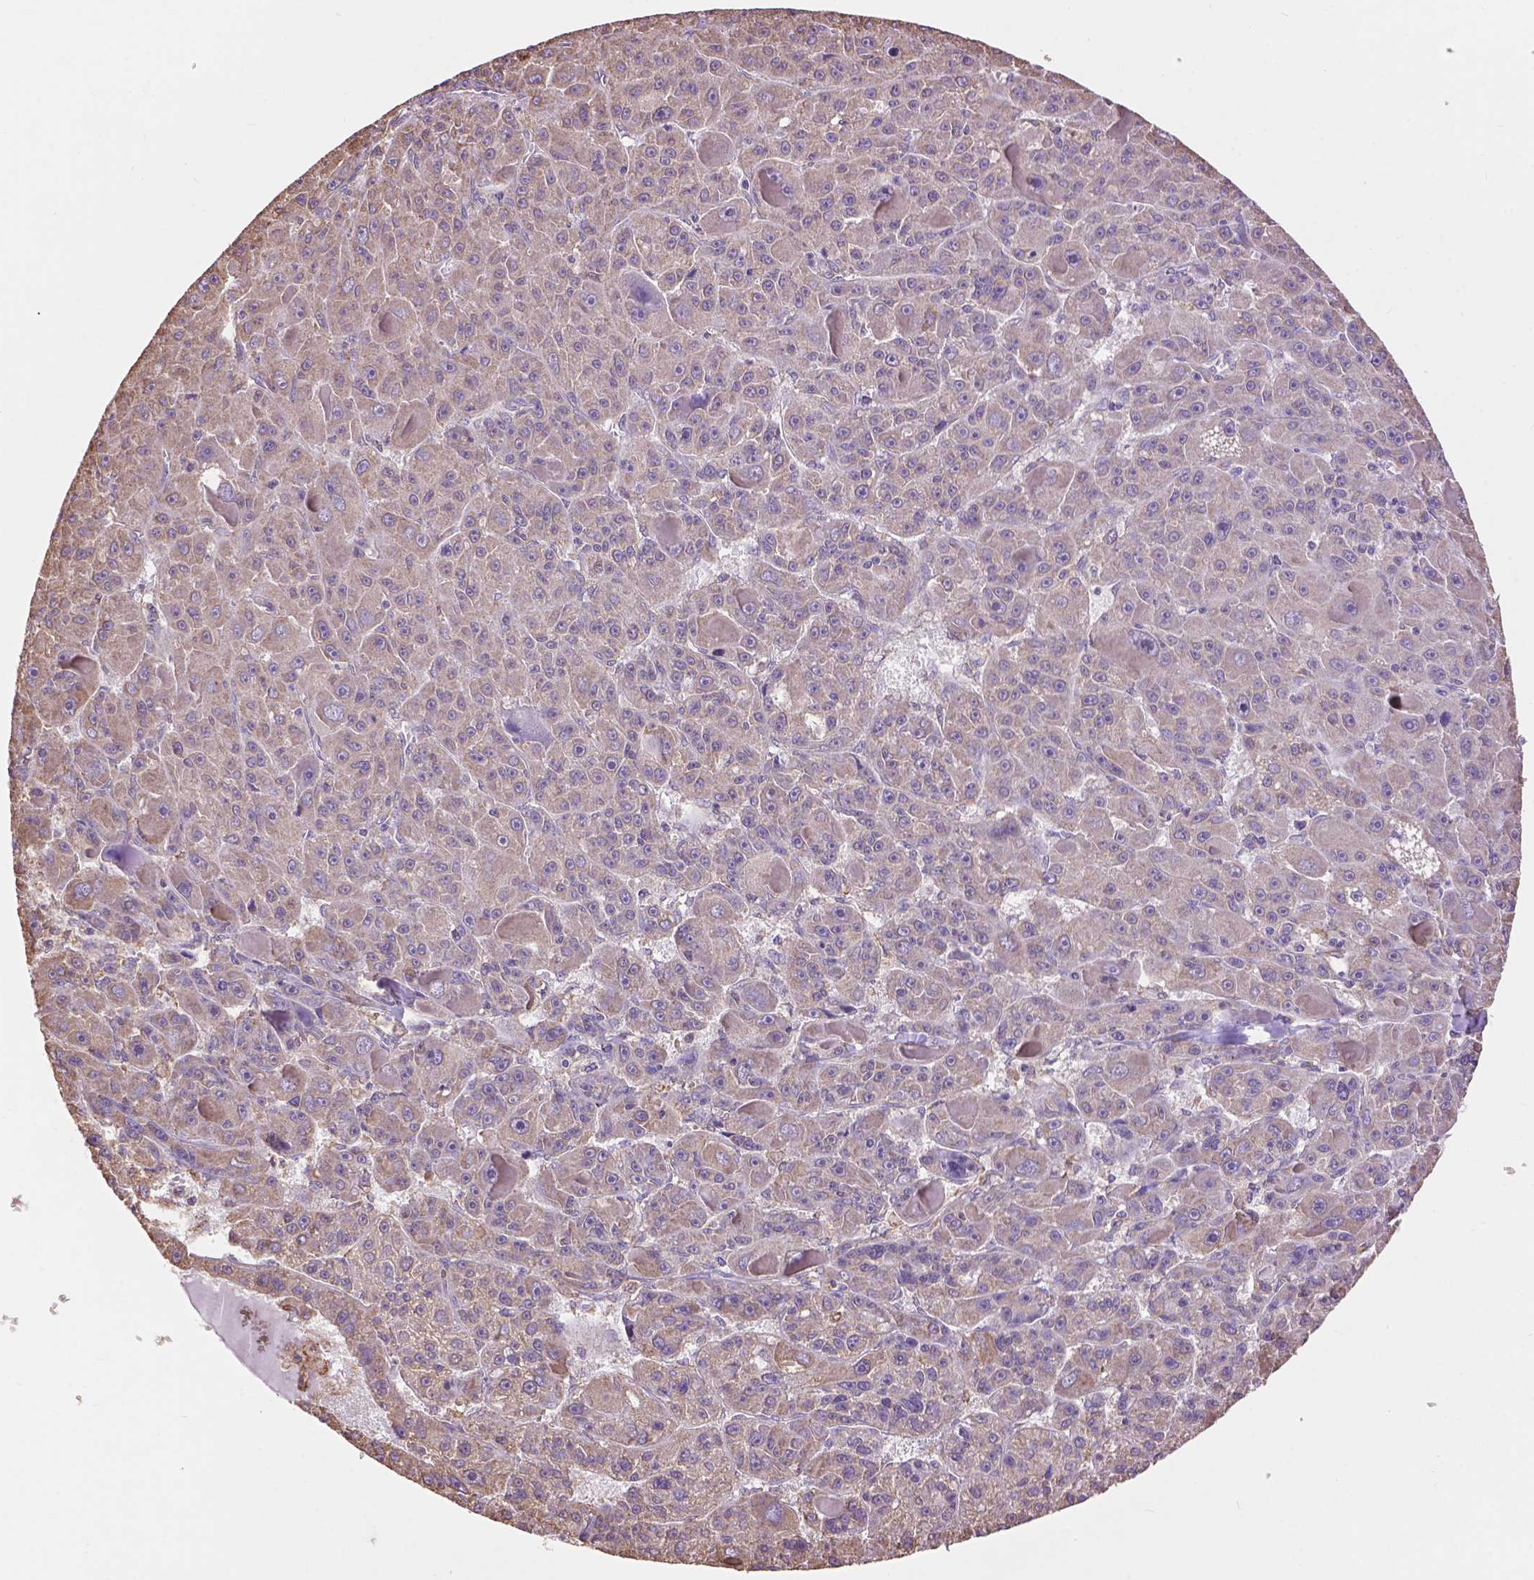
{"staining": {"intensity": "weak", "quantity": "25%-75%", "location": "cytoplasmic/membranous"}, "tissue": "liver cancer", "cell_type": "Tumor cells", "image_type": "cancer", "snomed": [{"axis": "morphology", "description": "Carcinoma, Hepatocellular, NOS"}, {"axis": "topography", "description": "Liver"}], "caption": "Liver cancer was stained to show a protein in brown. There is low levels of weak cytoplasmic/membranous staining in approximately 25%-75% of tumor cells.", "gene": "PPP2R5E", "patient": {"sex": "male", "age": 76}}